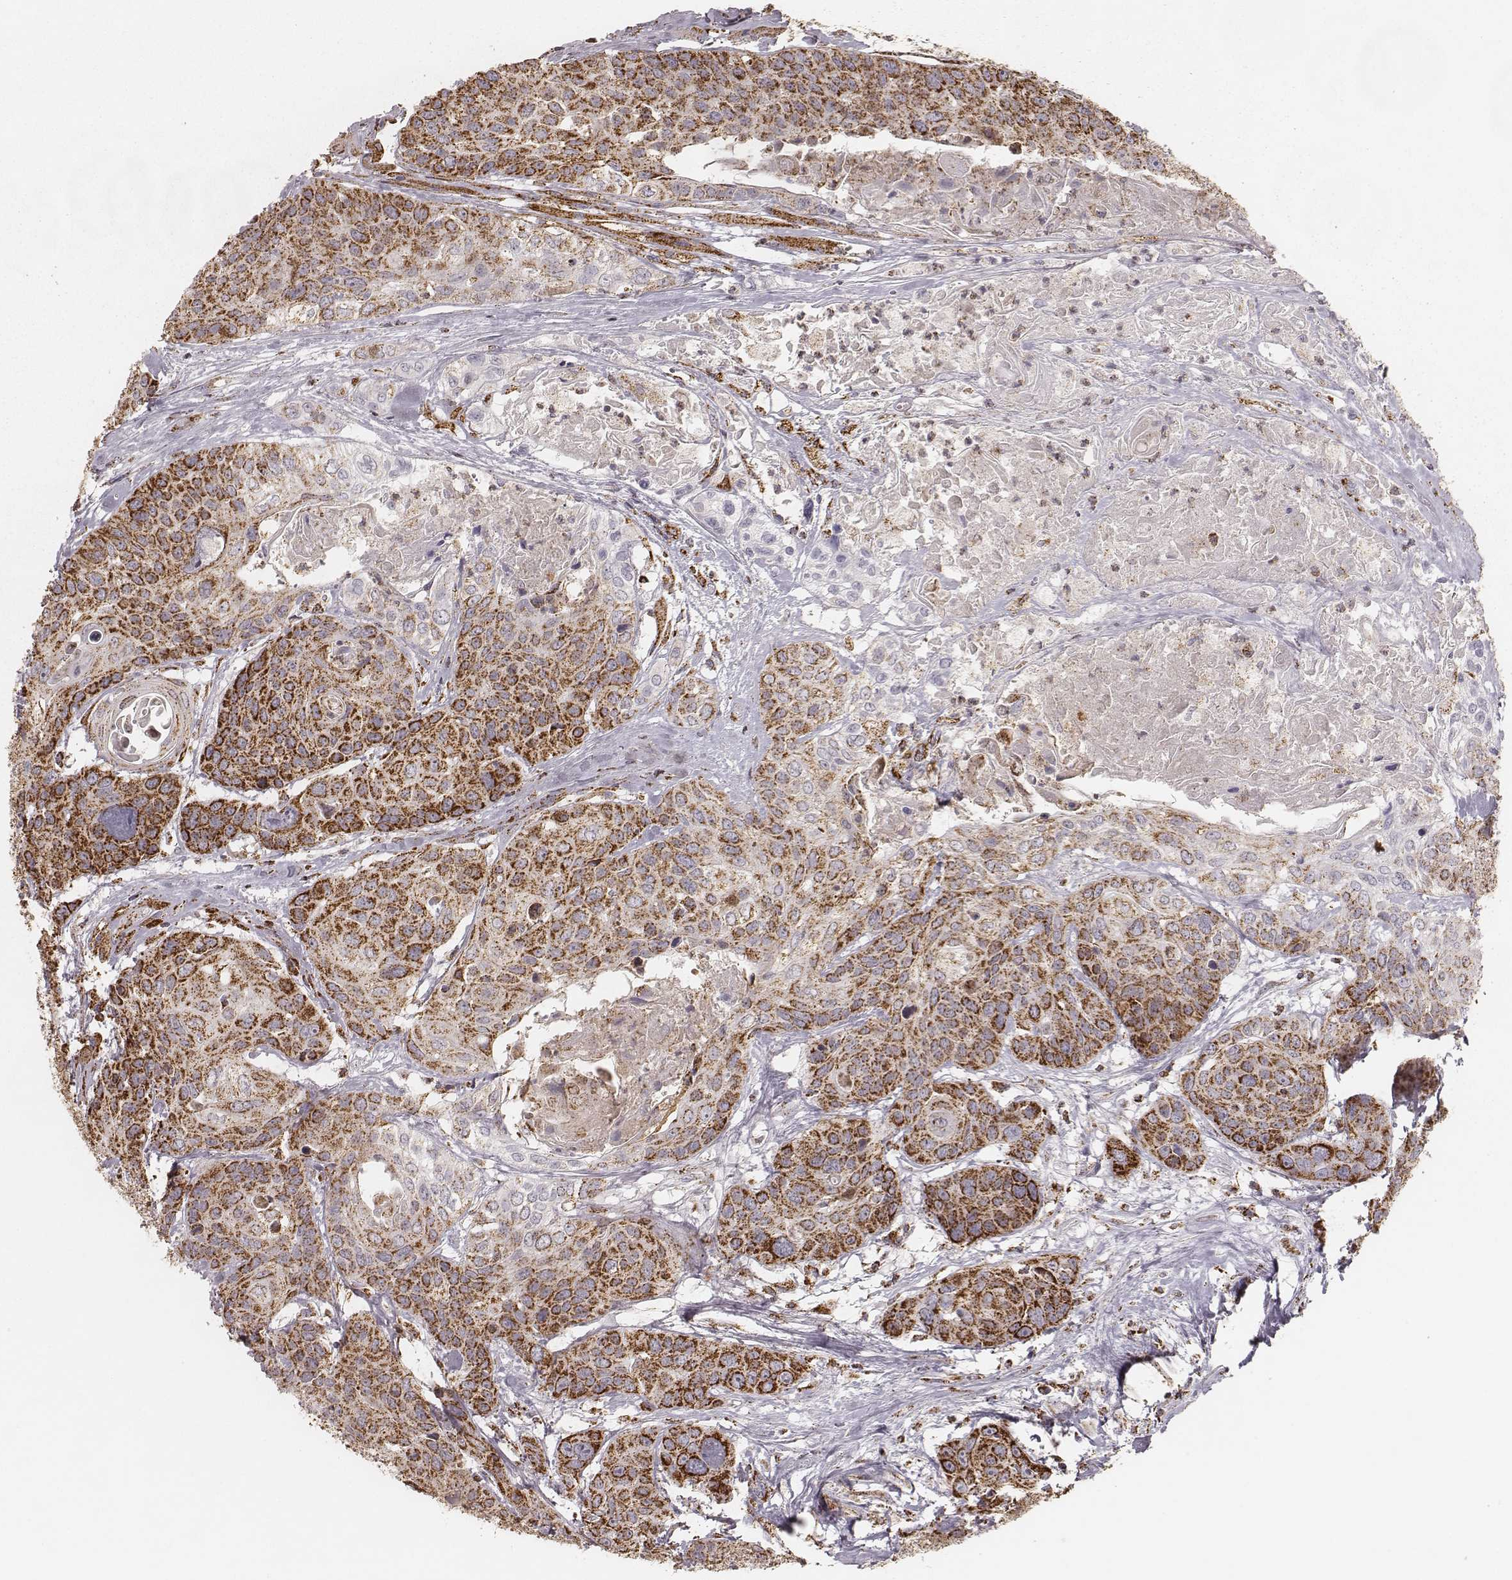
{"staining": {"intensity": "strong", "quantity": ">75%", "location": "cytoplasmic/membranous"}, "tissue": "head and neck cancer", "cell_type": "Tumor cells", "image_type": "cancer", "snomed": [{"axis": "morphology", "description": "Squamous cell carcinoma, NOS"}, {"axis": "topography", "description": "Oral tissue"}, {"axis": "topography", "description": "Head-Neck"}], "caption": "Tumor cells display strong cytoplasmic/membranous positivity in about >75% of cells in head and neck cancer. Immunohistochemistry stains the protein in brown and the nuclei are stained blue.", "gene": "CS", "patient": {"sex": "male", "age": 56}}